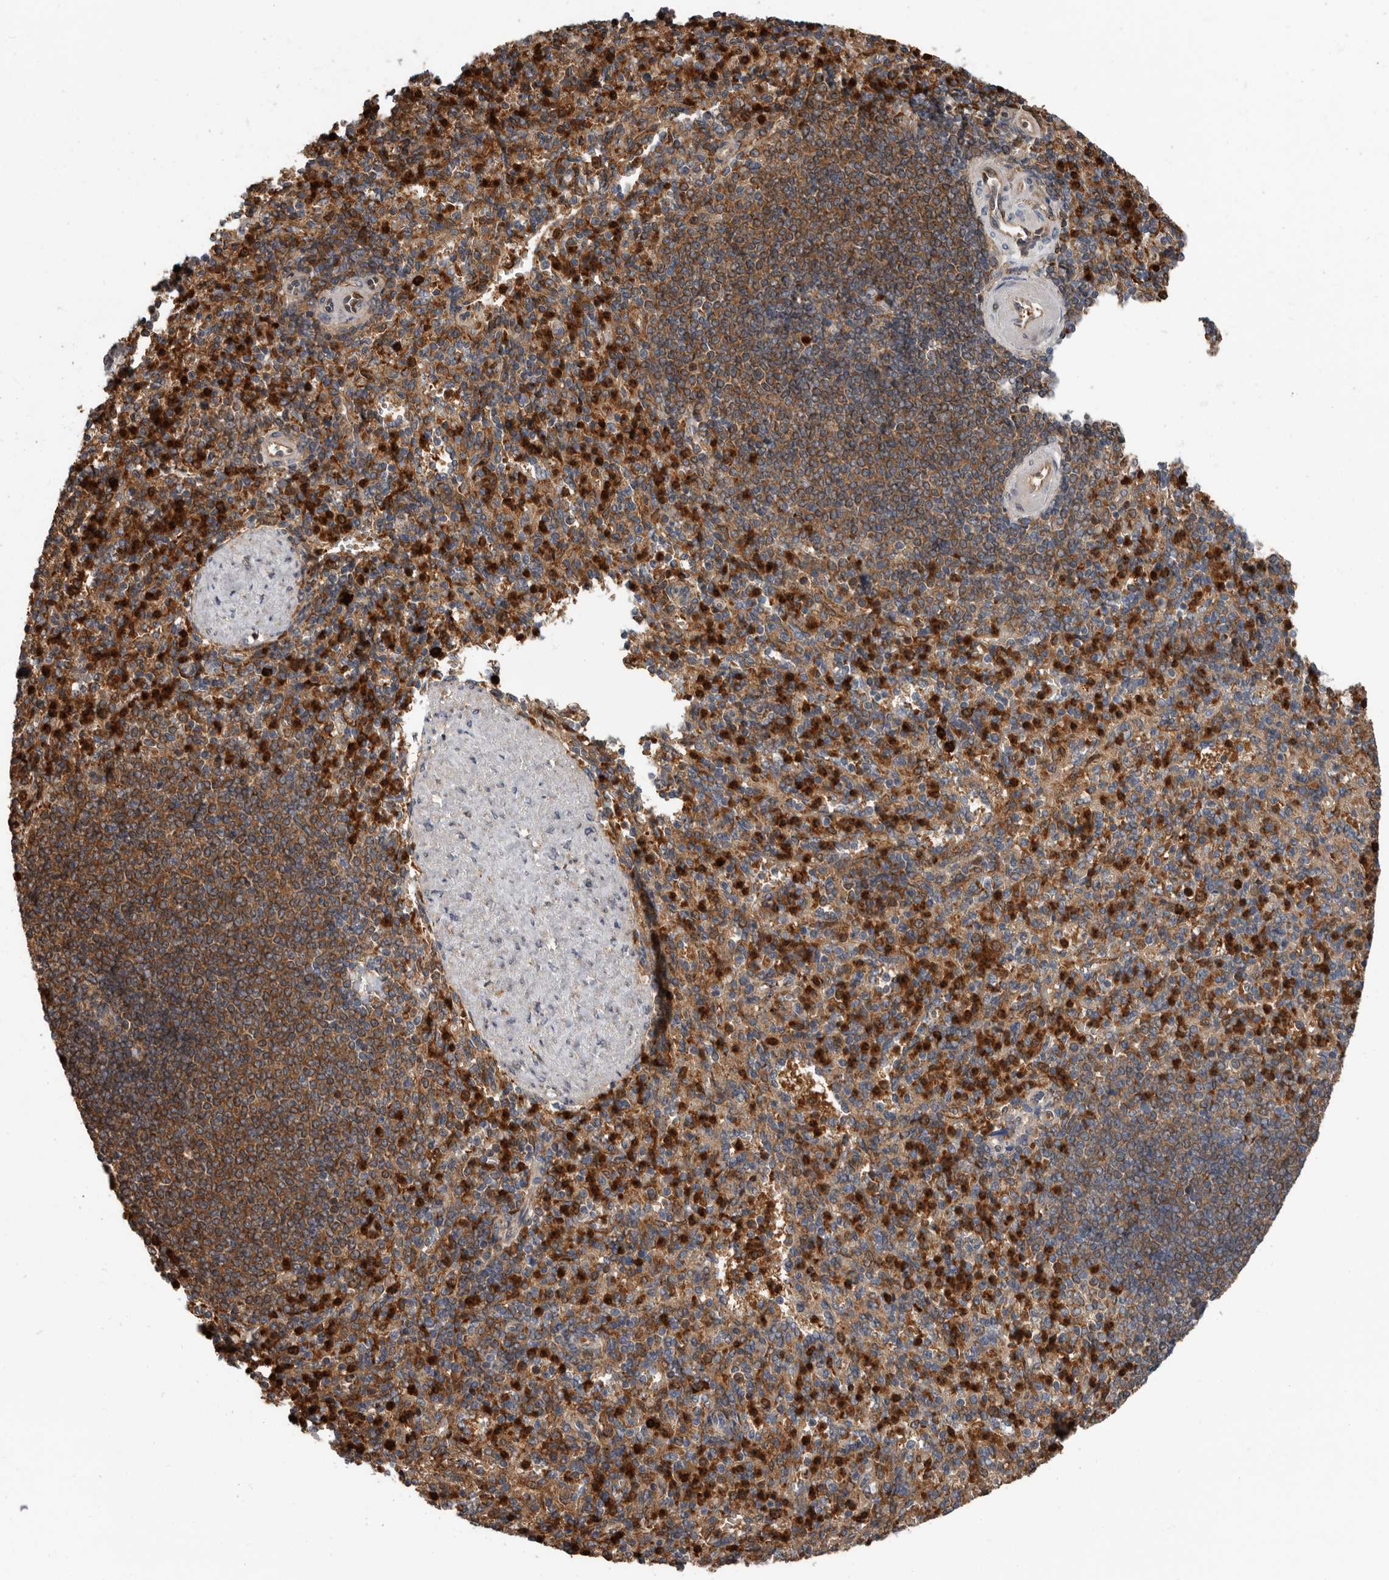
{"staining": {"intensity": "strong", "quantity": "25%-75%", "location": "cytoplasmic/membranous"}, "tissue": "spleen", "cell_type": "Cells in red pulp", "image_type": "normal", "snomed": [{"axis": "morphology", "description": "Normal tissue, NOS"}, {"axis": "topography", "description": "Spleen"}], "caption": "Human spleen stained for a protein (brown) reveals strong cytoplasmic/membranous positive positivity in approximately 25%-75% of cells in red pulp.", "gene": "FGFR4", "patient": {"sex": "female", "age": 74}}